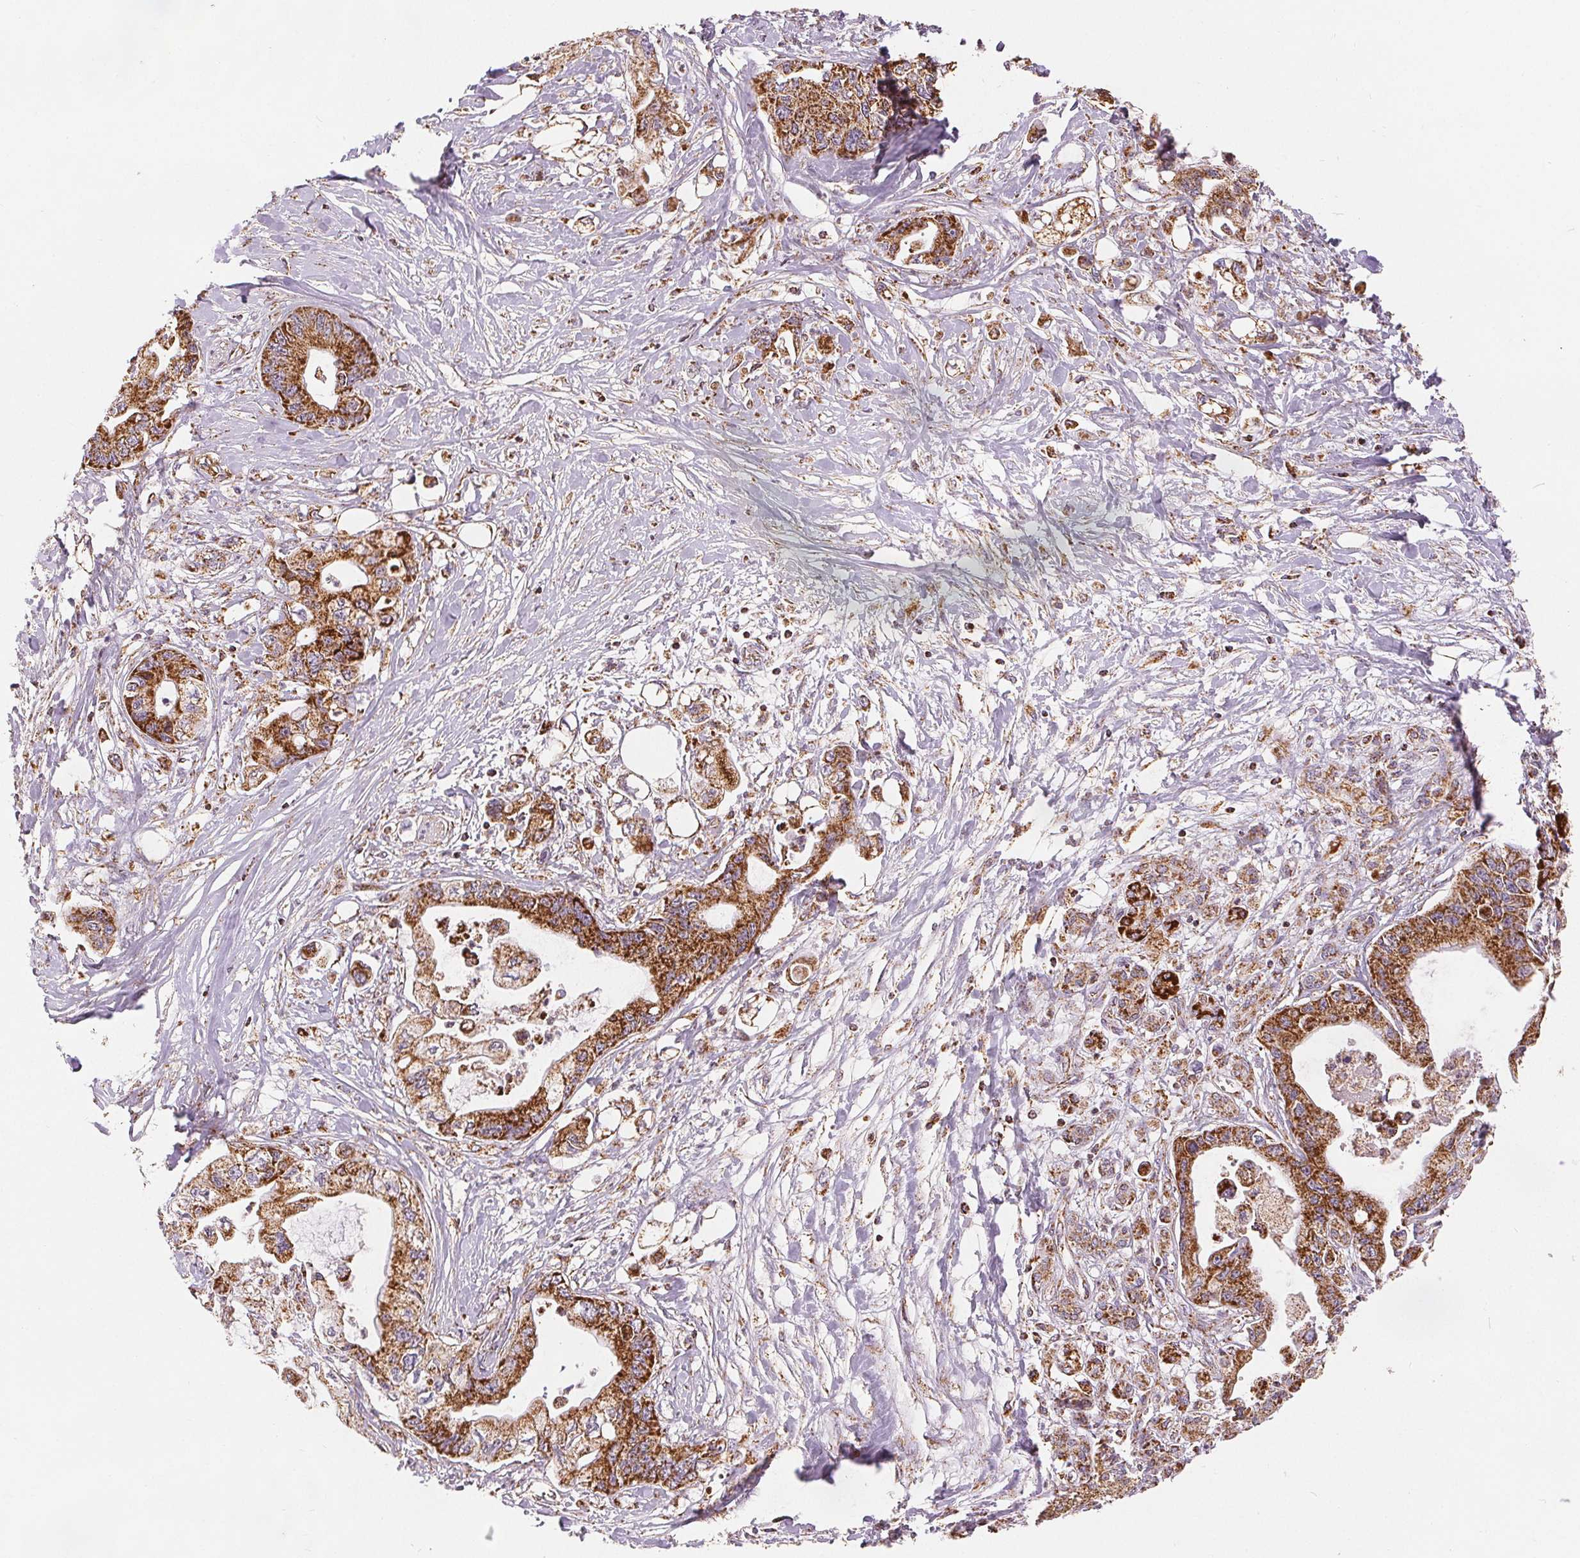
{"staining": {"intensity": "strong", "quantity": ">75%", "location": "cytoplasmic/membranous"}, "tissue": "pancreatic cancer", "cell_type": "Tumor cells", "image_type": "cancer", "snomed": [{"axis": "morphology", "description": "Adenocarcinoma, NOS"}, {"axis": "topography", "description": "Pancreas"}], "caption": "Immunohistochemistry (IHC) staining of pancreatic cancer (adenocarcinoma), which displays high levels of strong cytoplasmic/membranous positivity in about >75% of tumor cells indicating strong cytoplasmic/membranous protein staining. The staining was performed using DAB (brown) for protein detection and nuclei were counterstained in hematoxylin (blue).", "gene": "SDHB", "patient": {"sex": "male", "age": 61}}